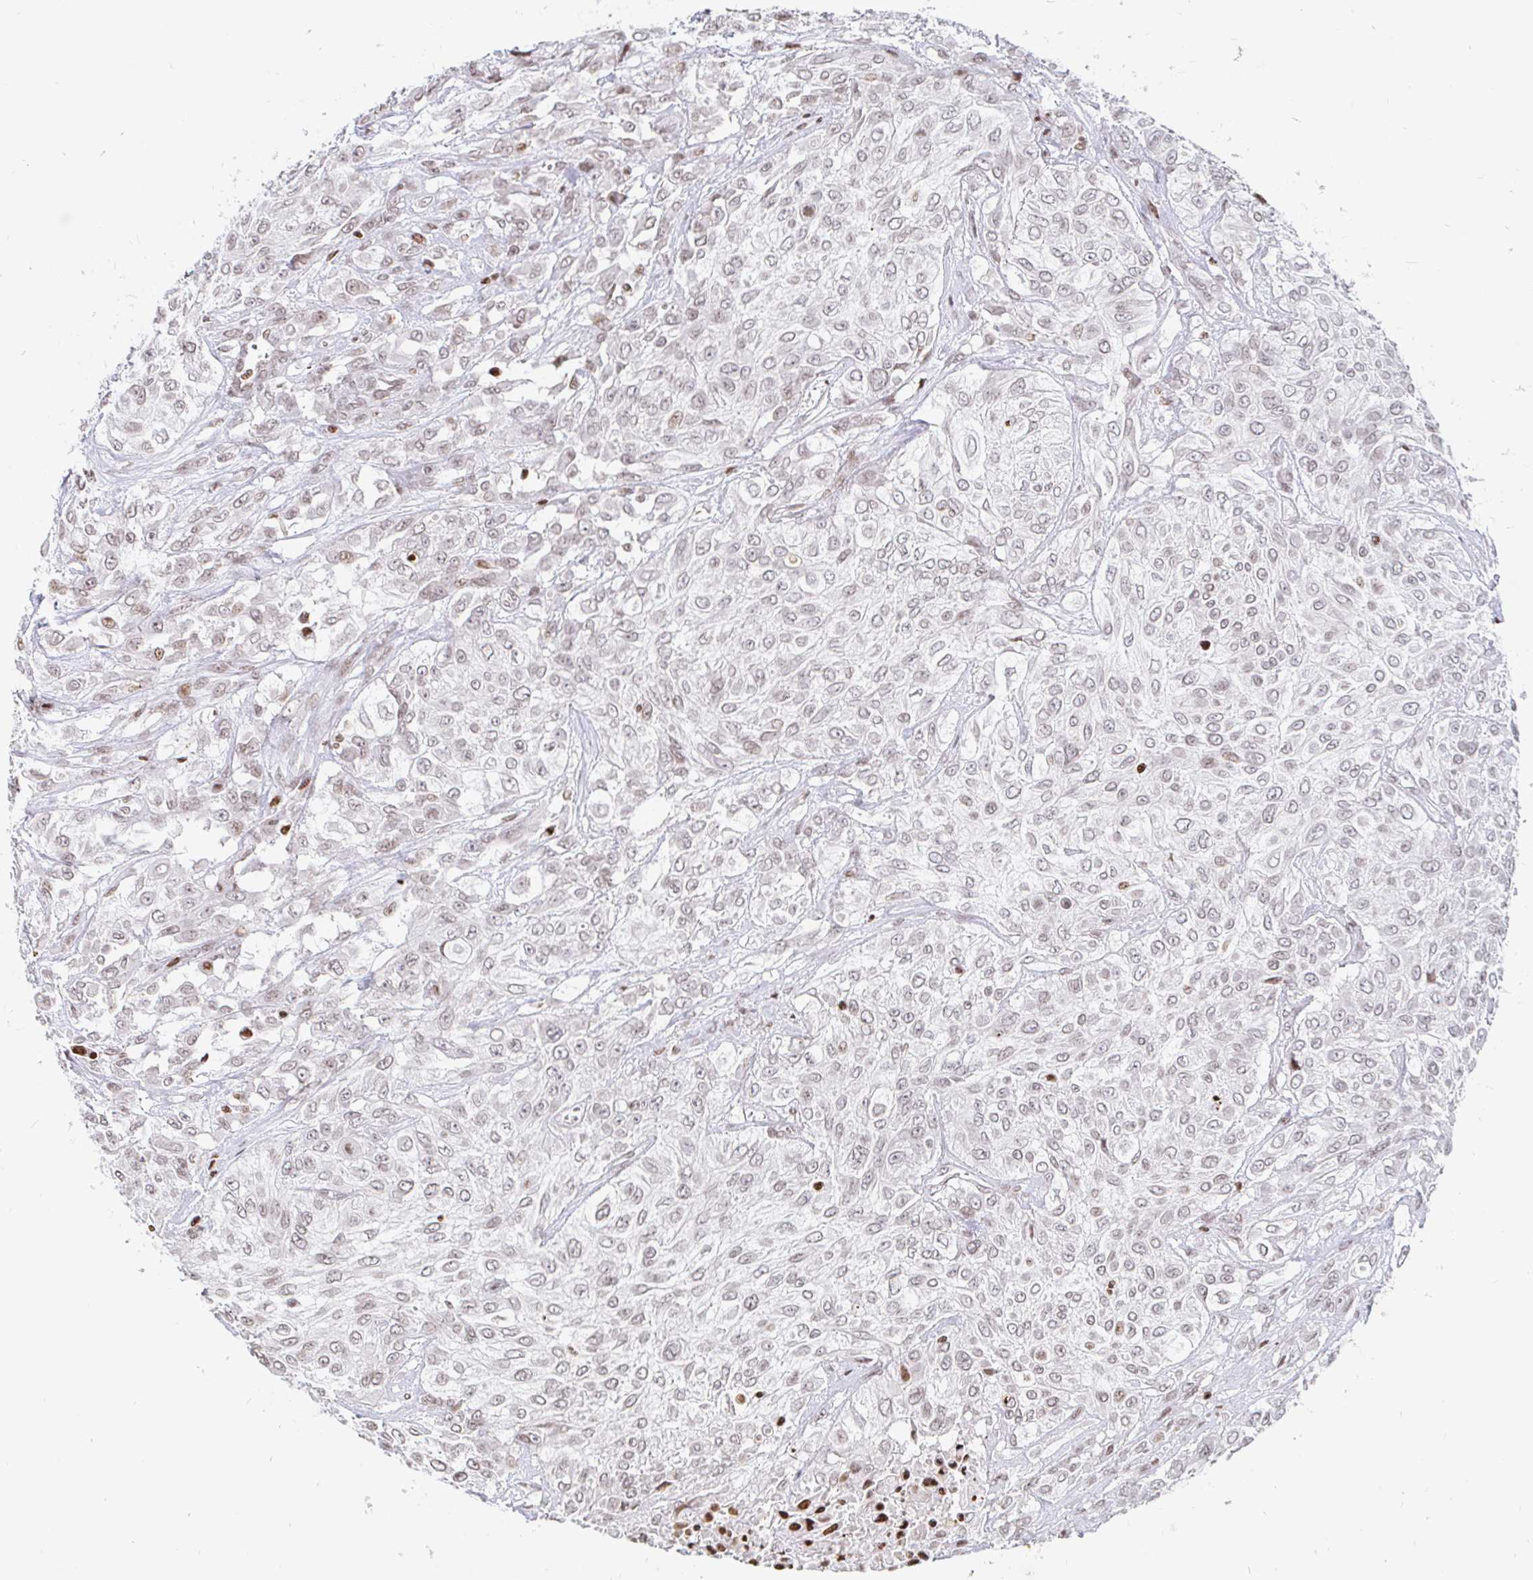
{"staining": {"intensity": "weak", "quantity": "25%-75%", "location": "nuclear"}, "tissue": "urothelial cancer", "cell_type": "Tumor cells", "image_type": "cancer", "snomed": [{"axis": "morphology", "description": "Urothelial carcinoma, High grade"}, {"axis": "topography", "description": "Urinary bladder"}], "caption": "A brown stain highlights weak nuclear staining of a protein in urothelial cancer tumor cells.", "gene": "HOXC10", "patient": {"sex": "male", "age": 57}}